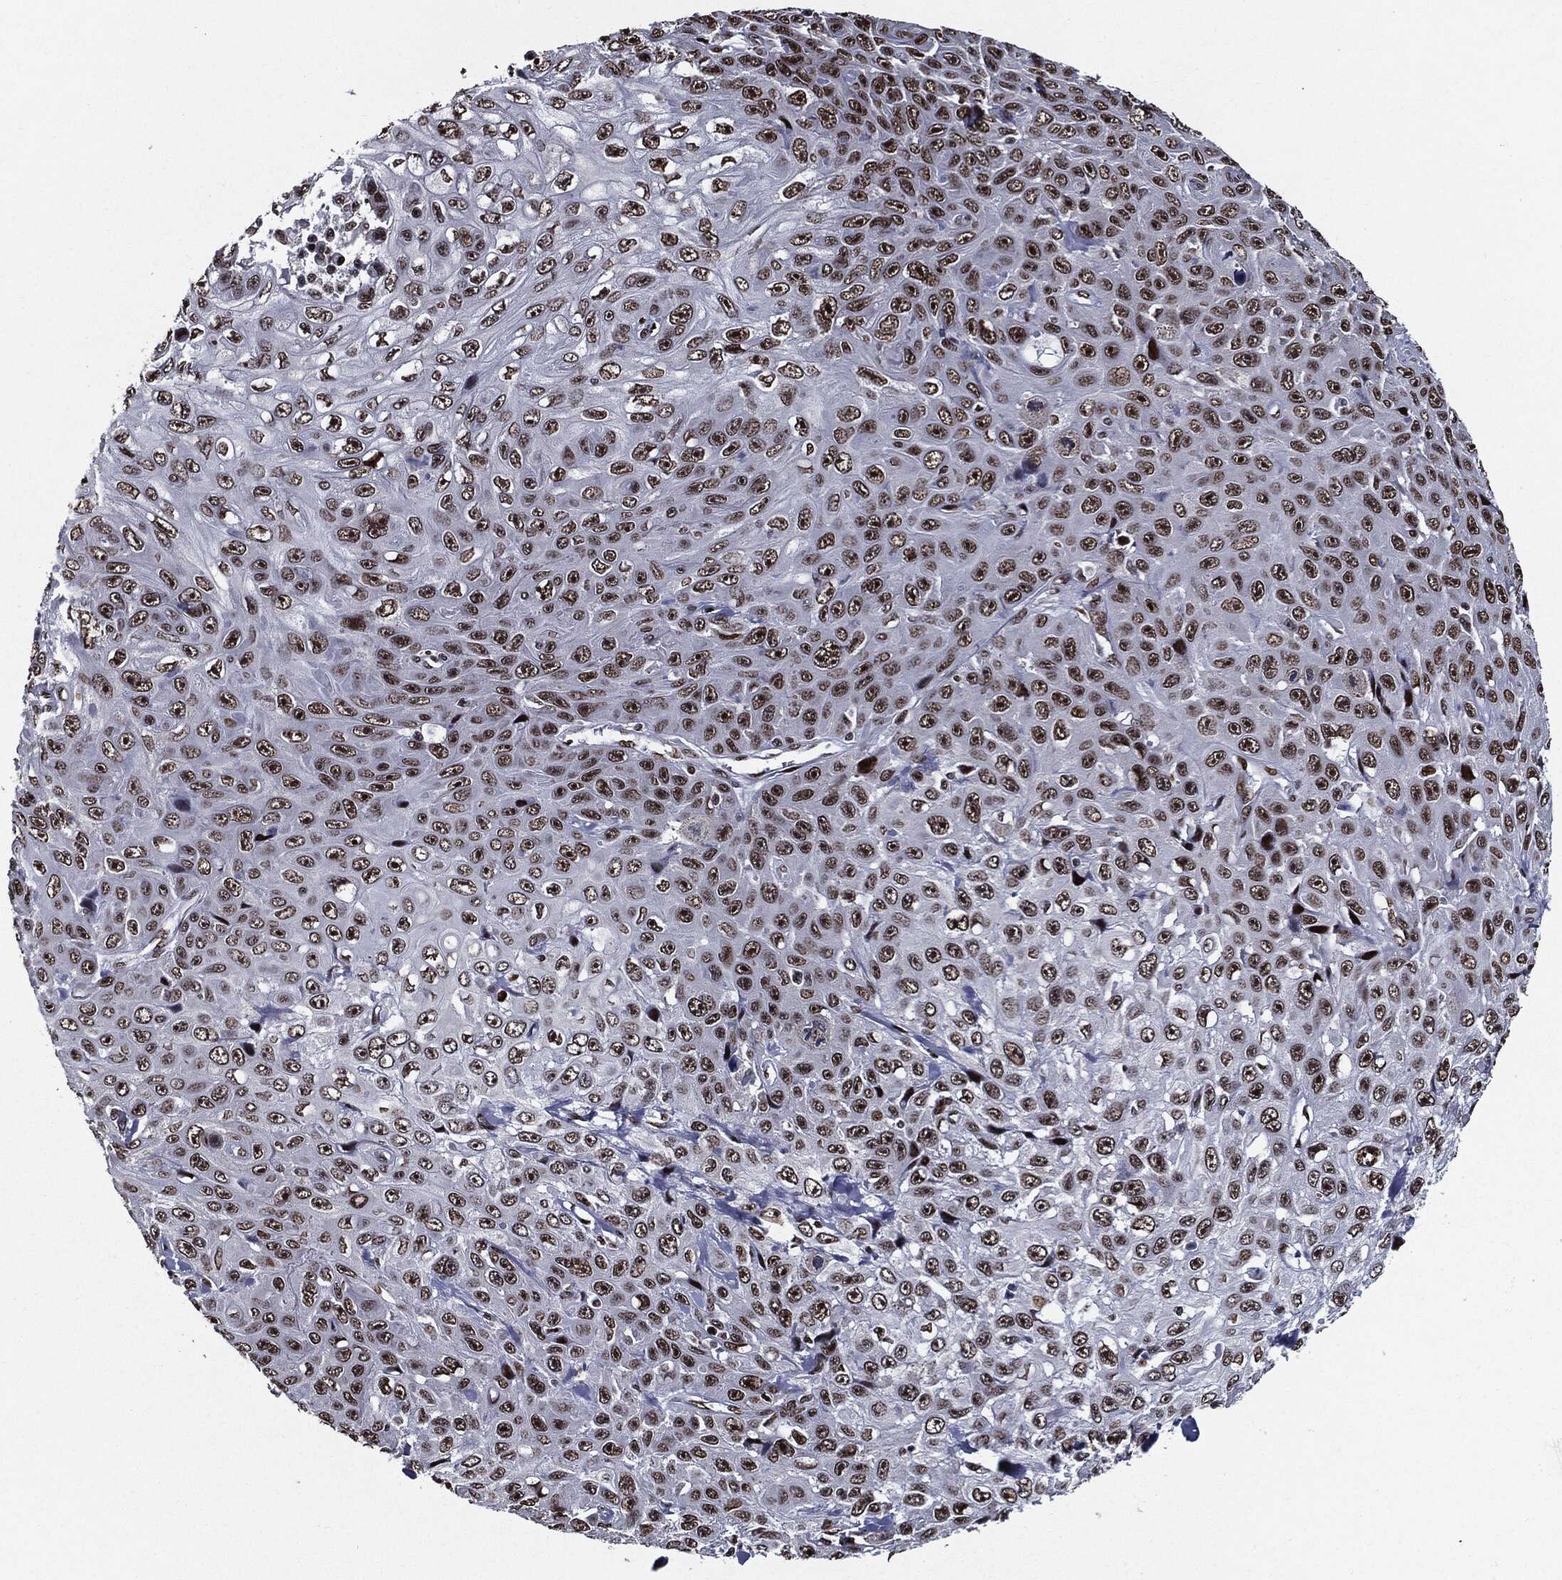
{"staining": {"intensity": "moderate", "quantity": ">75%", "location": "nuclear"}, "tissue": "skin cancer", "cell_type": "Tumor cells", "image_type": "cancer", "snomed": [{"axis": "morphology", "description": "Squamous cell carcinoma, NOS"}, {"axis": "topography", "description": "Skin"}], "caption": "This histopathology image shows immunohistochemistry (IHC) staining of human skin cancer, with medium moderate nuclear expression in approximately >75% of tumor cells.", "gene": "ZFP91", "patient": {"sex": "male", "age": 82}}